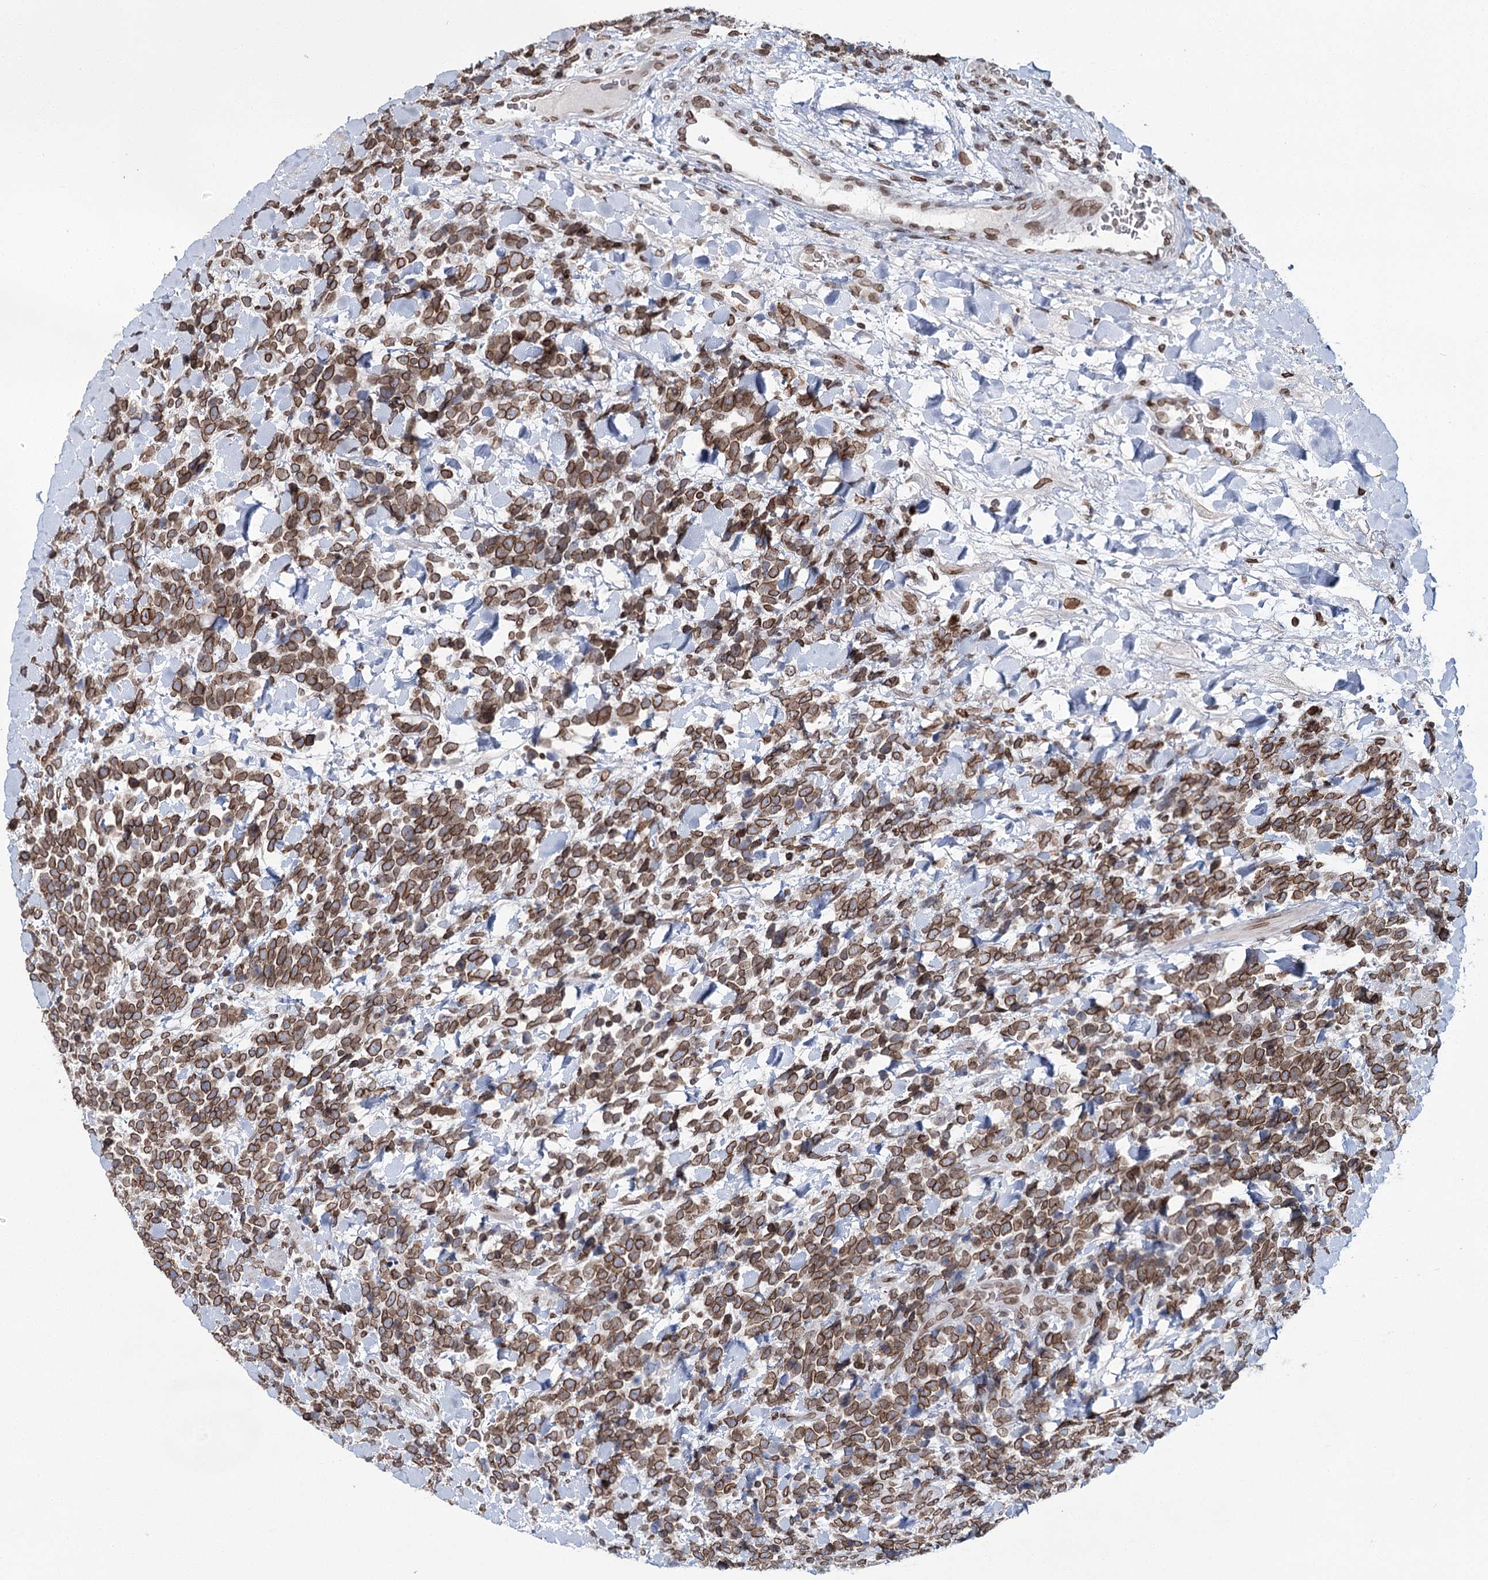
{"staining": {"intensity": "moderate", "quantity": ">75%", "location": "cytoplasmic/membranous,nuclear"}, "tissue": "urothelial cancer", "cell_type": "Tumor cells", "image_type": "cancer", "snomed": [{"axis": "morphology", "description": "Urothelial carcinoma, High grade"}, {"axis": "topography", "description": "Urinary bladder"}], "caption": "A histopathology image showing moderate cytoplasmic/membranous and nuclear positivity in about >75% of tumor cells in urothelial cancer, as visualized by brown immunohistochemical staining.", "gene": "KIAA0930", "patient": {"sex": "female", "age": 82}}